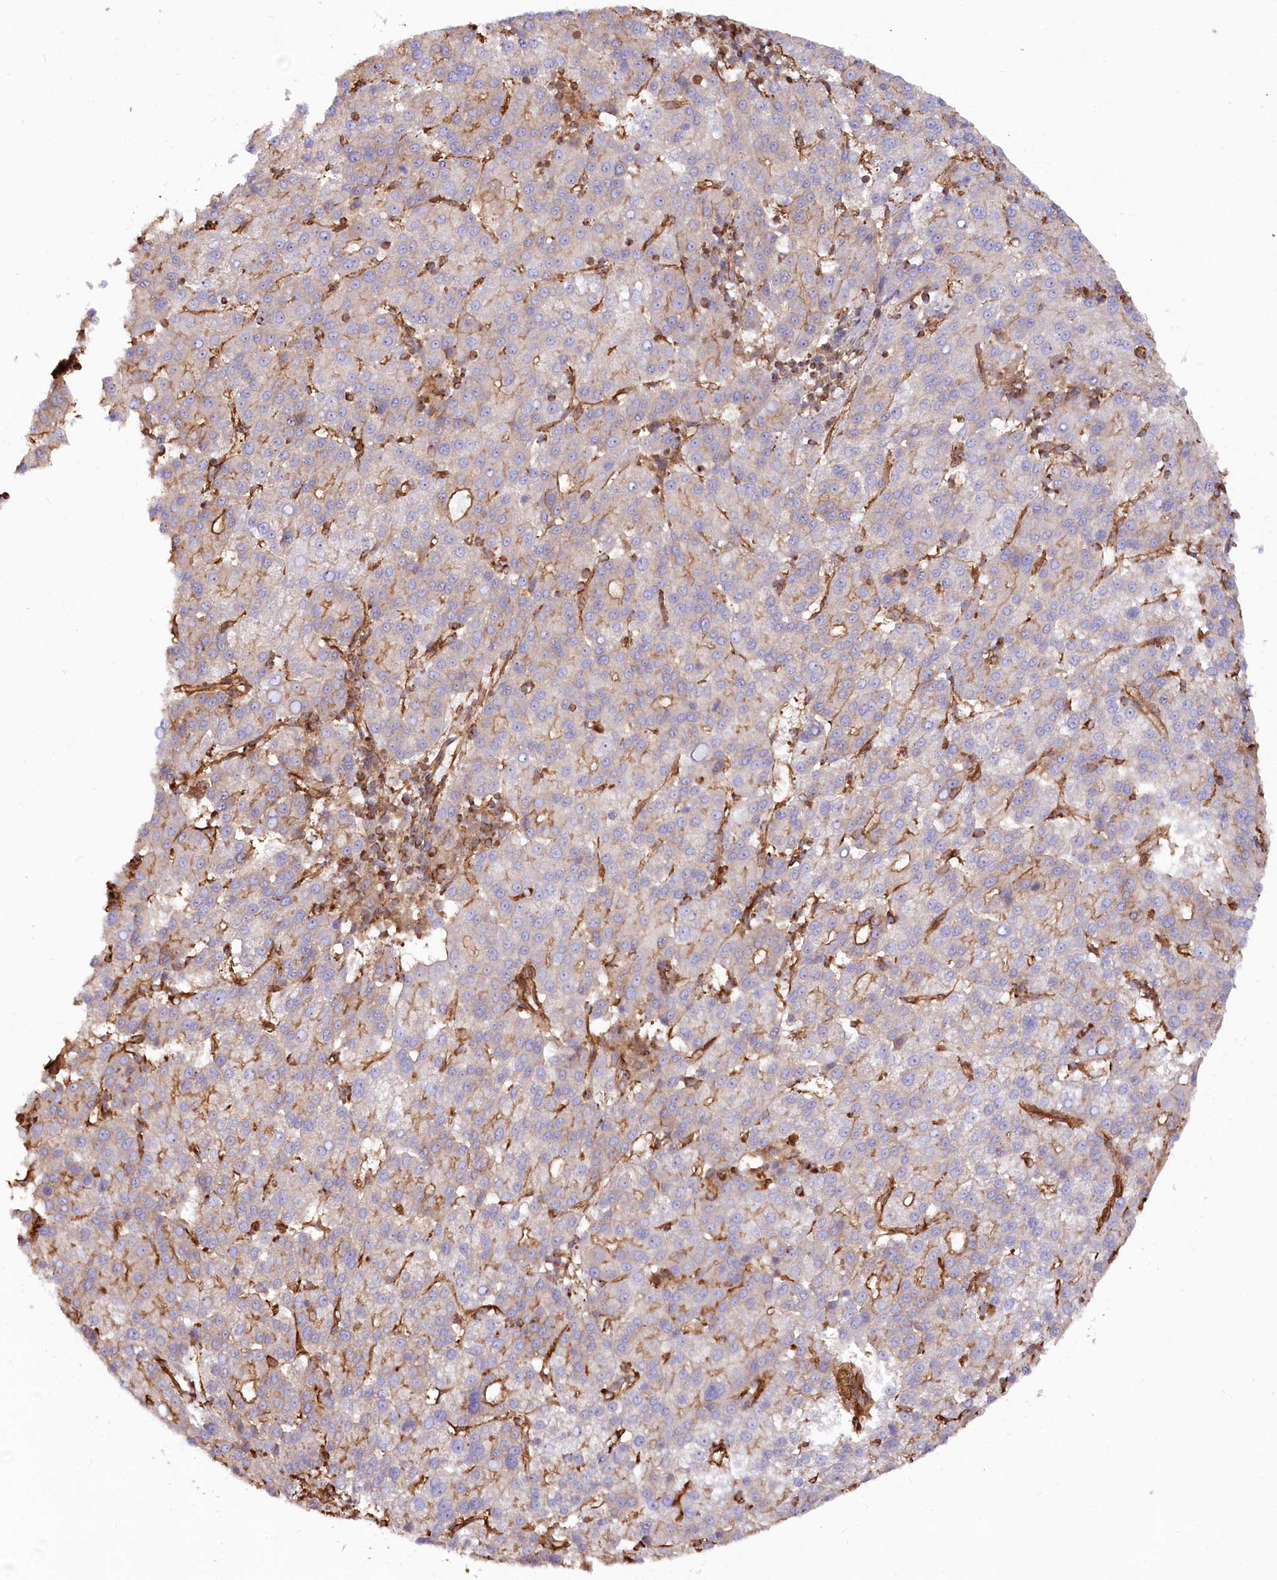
{"staining": {"intensity": "moderate", "quantity": "<25%", "location": "cytoplasmic/membranous"}, "tissue": "liver cancer", "cell_type": "Tumor cells", "image_type": "cancer", "snomed": [{"axis": "morphology", "description": "Carcinoma, Hepatocellular, NOS"}, {"axis": "topography", "description": "Liver"}], "caption": "Human liver cancer (hepatocellular carcinoma) stained with a brown dye displays moderate cytoplasmic/membranous positive staining in approximately <25% of tumor cells.", "gene": "WDR36", "patient": {"sex": "female", "age": 58}}